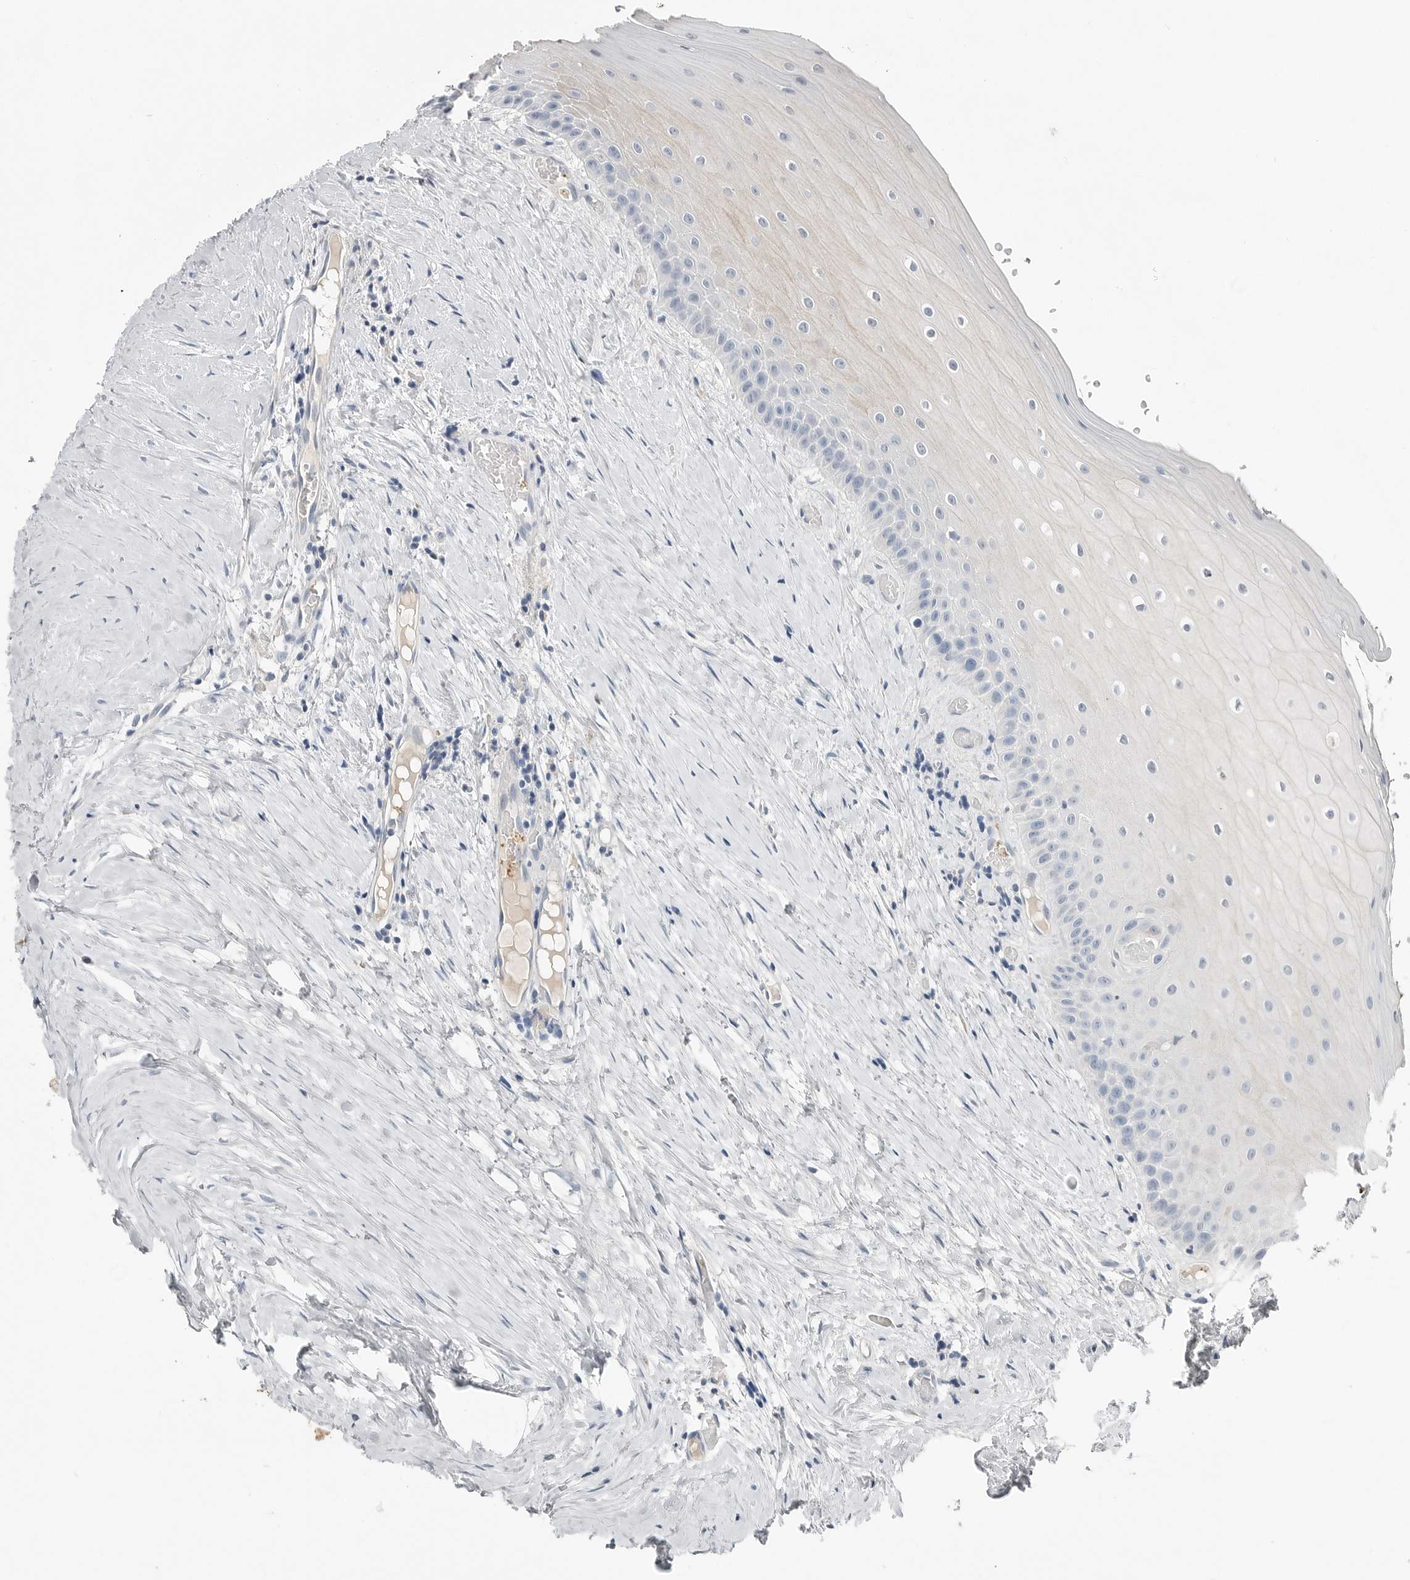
{"staining": {"intensity": "negative", "quantity": "none", "location": "none"}, "tissue": "oral mucosa", "cell_type": "Squamous epithelial cells", "image_type": "normal", "snomed": [{"axis": "morphology", "description": "Normal tissue, NOS"}, {"axis": "topography", "description": "Skeletal muscle"}, {"axis": "topography", "description": "Oral tissue"}, {"axis": "topography", "description": "Peripheral nerve tissue"}], "caption": "There is no significant staining in squamous epithelial cells of oral mucosa. The staining is performed using DAB brown chromogen with nuclei counter-stained in using hematoxylin.", "gene": "SERPINB7", "patient": {"sex": "female", "age": 84}}